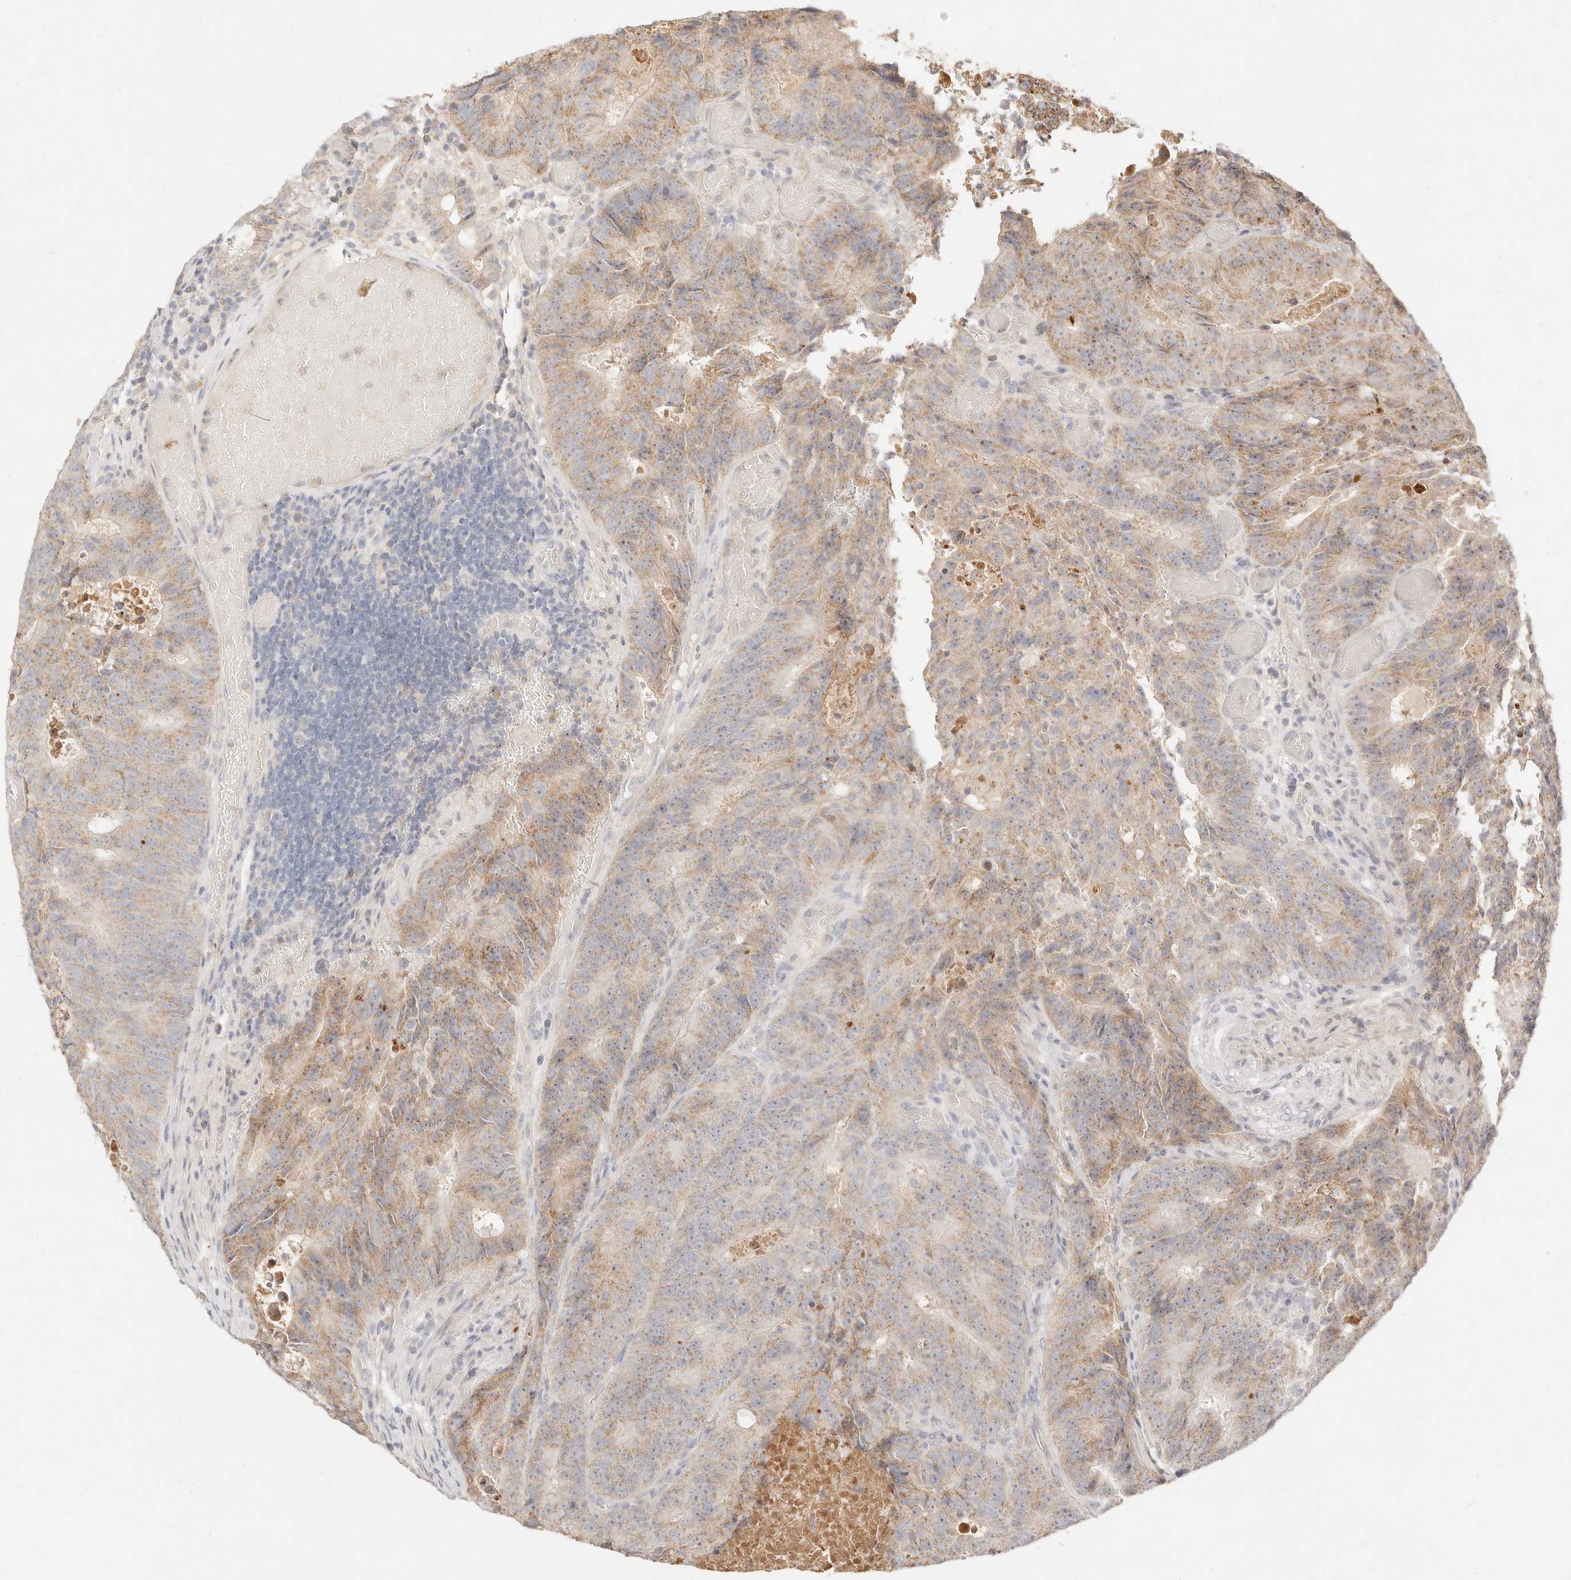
{"staining": {"intensity": "moderate", "quantity": "25%-75%", "location": "cytoplasmic/membranous"}, "tissue": "colorectal cancer", "cell_type": "Tumor cells", "image_type": "cancer", "snomed": [{"axis": "morphology", "description": "Adenocarcinoma, NOS"}, {"axis": "topography", "description": "Colon"}], "caption": "Protein expression analysis of human adenocarcinoma (colorectal) reveals moderate cytoplasmic/membranous staining in approximately 25%-75% of tumor cells. (DAB (3,3'-diaminobenzidine) IHC, brown staining for protein, blue staining for nuclei).", "gene": "ACOX1", "patient": {"sex": "male", "age": 87}}